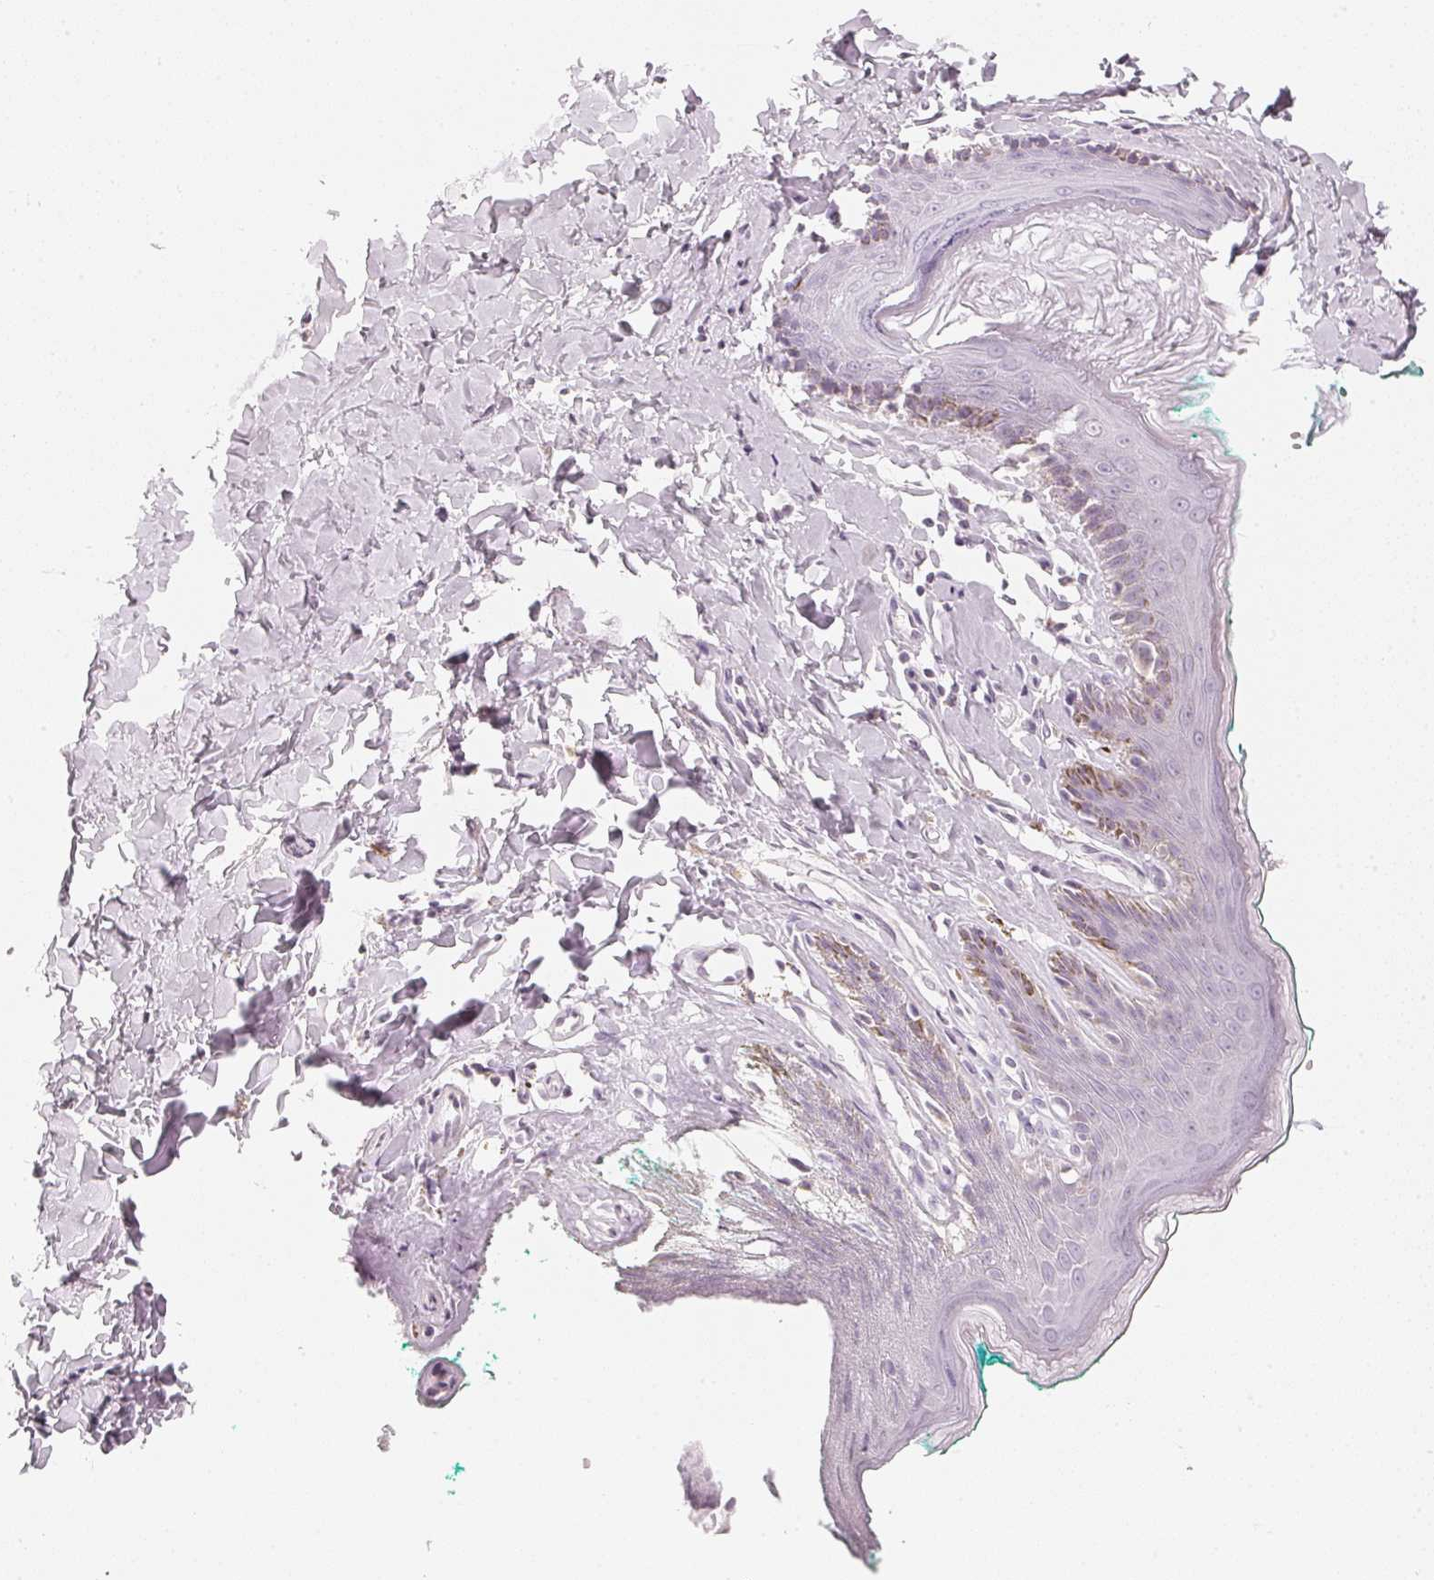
{"staining": {"intensity": "negative", "quantity": "none", "location": "none"}, "tissue": "skin", "cell_type": "Epidermal cells", "image_type": "normal", "snomed": [{"axis": "morphology", "description": "Normal tissue, NOS"}, {"axis": "topography", "description": "Vulva"}, {"axis": "topography", "description": "Peripheral nerve tissue"}], "caption": "Photomicrograph shows no significant protein expression in epidermal cells of normal skin.", "gene": "SLC22A8", "patient": {"sex": "female", "age": 66}}